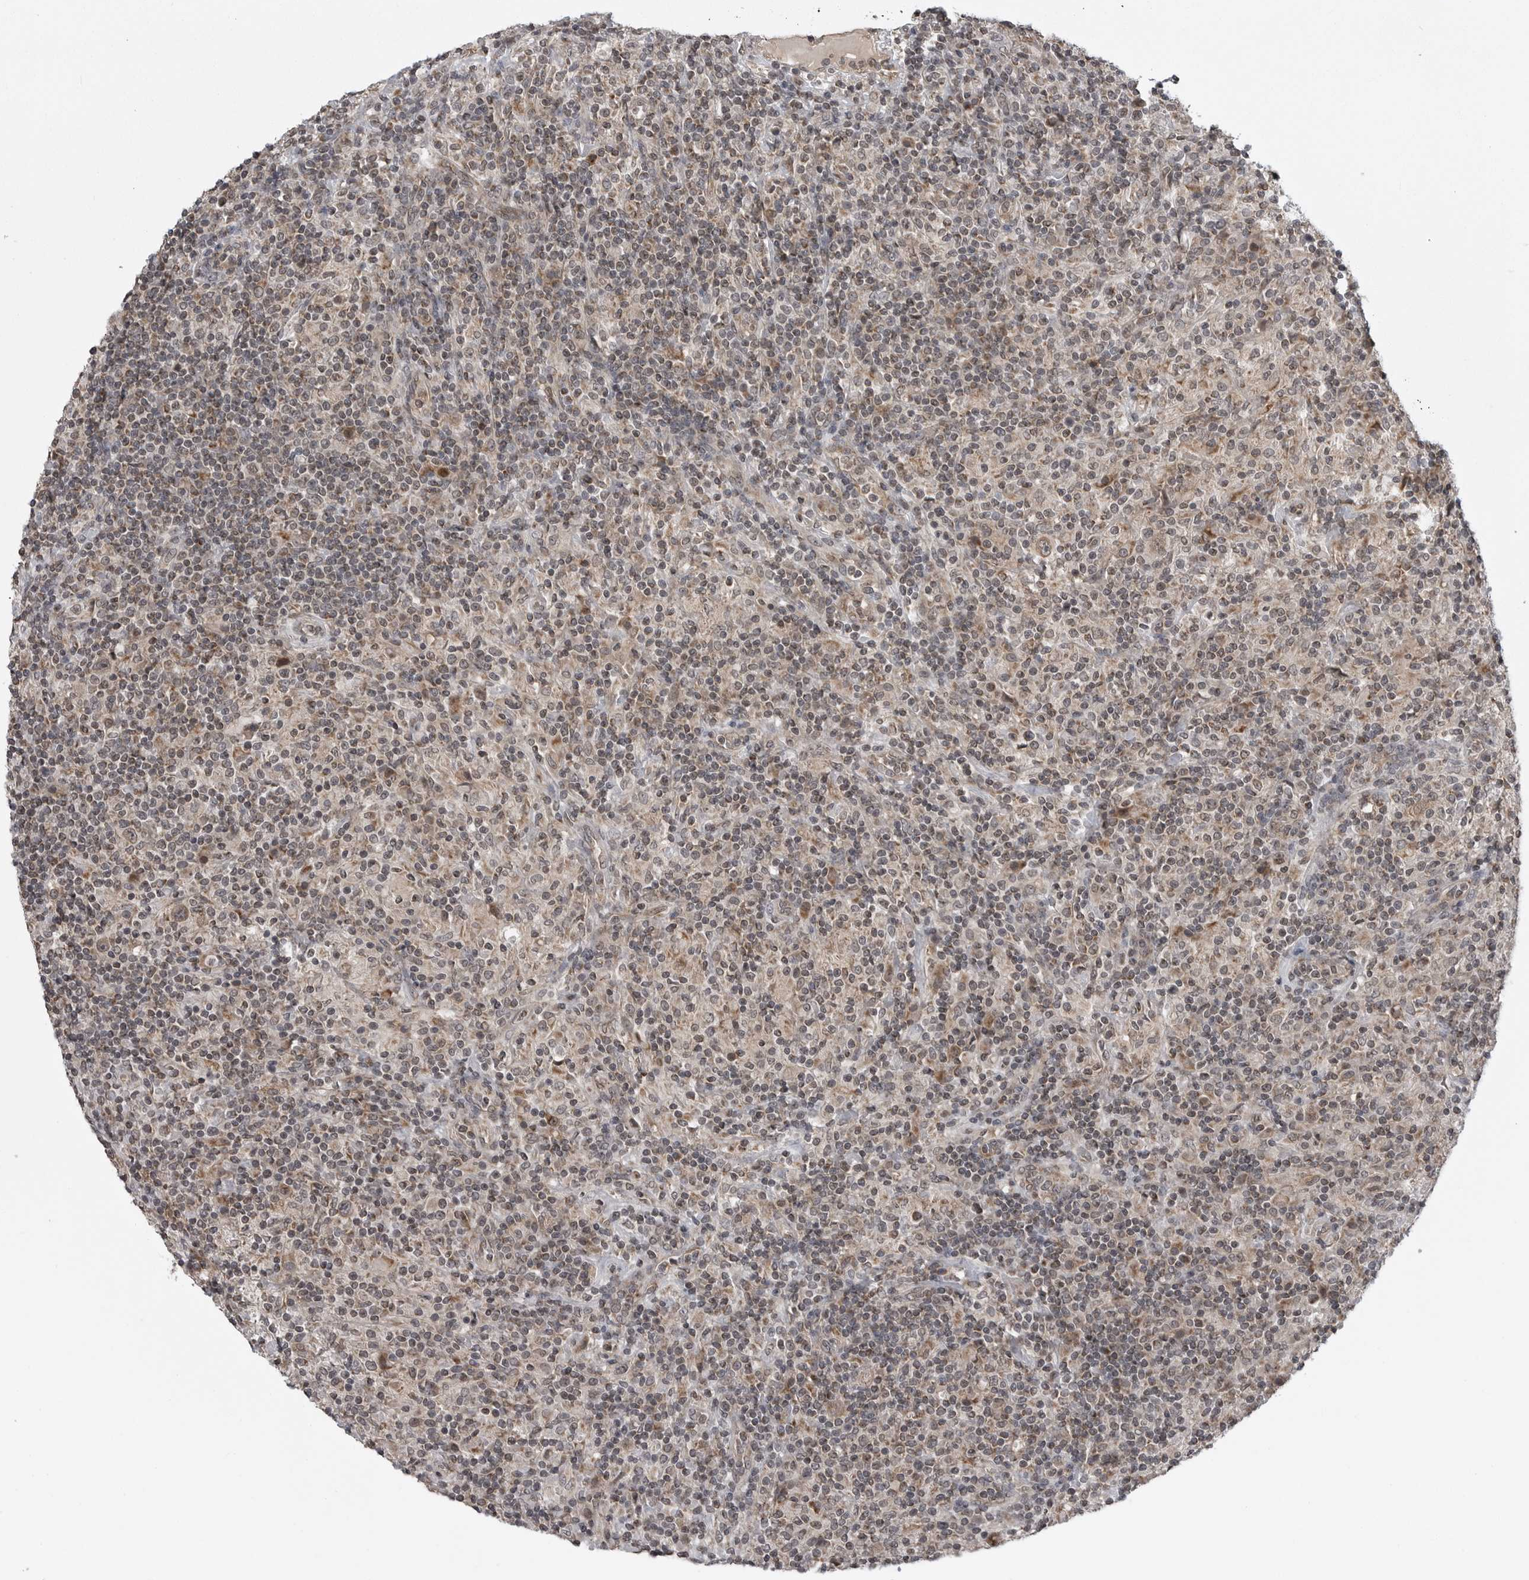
{"staining": {"intensity": "weak", "quantity": ">75%", "location": "cytoplasmic/membranous"}, "tissue": "lymphoma", "cell_type": "Tumor cells", "image_type": "cancer", "snomed": [{"axis": "morphology", "description": "Hodgkin's disease, NOS"}, {"axis": "topography", "description": "Lymph node"}], "caption": "A micrograph of lymphoma stained for a protein exhibits weak cytoplasmic/membranous brown staining in tumor cells.", "gene": "FAAP100", "patient": {"sex": "male", "age": 70}}